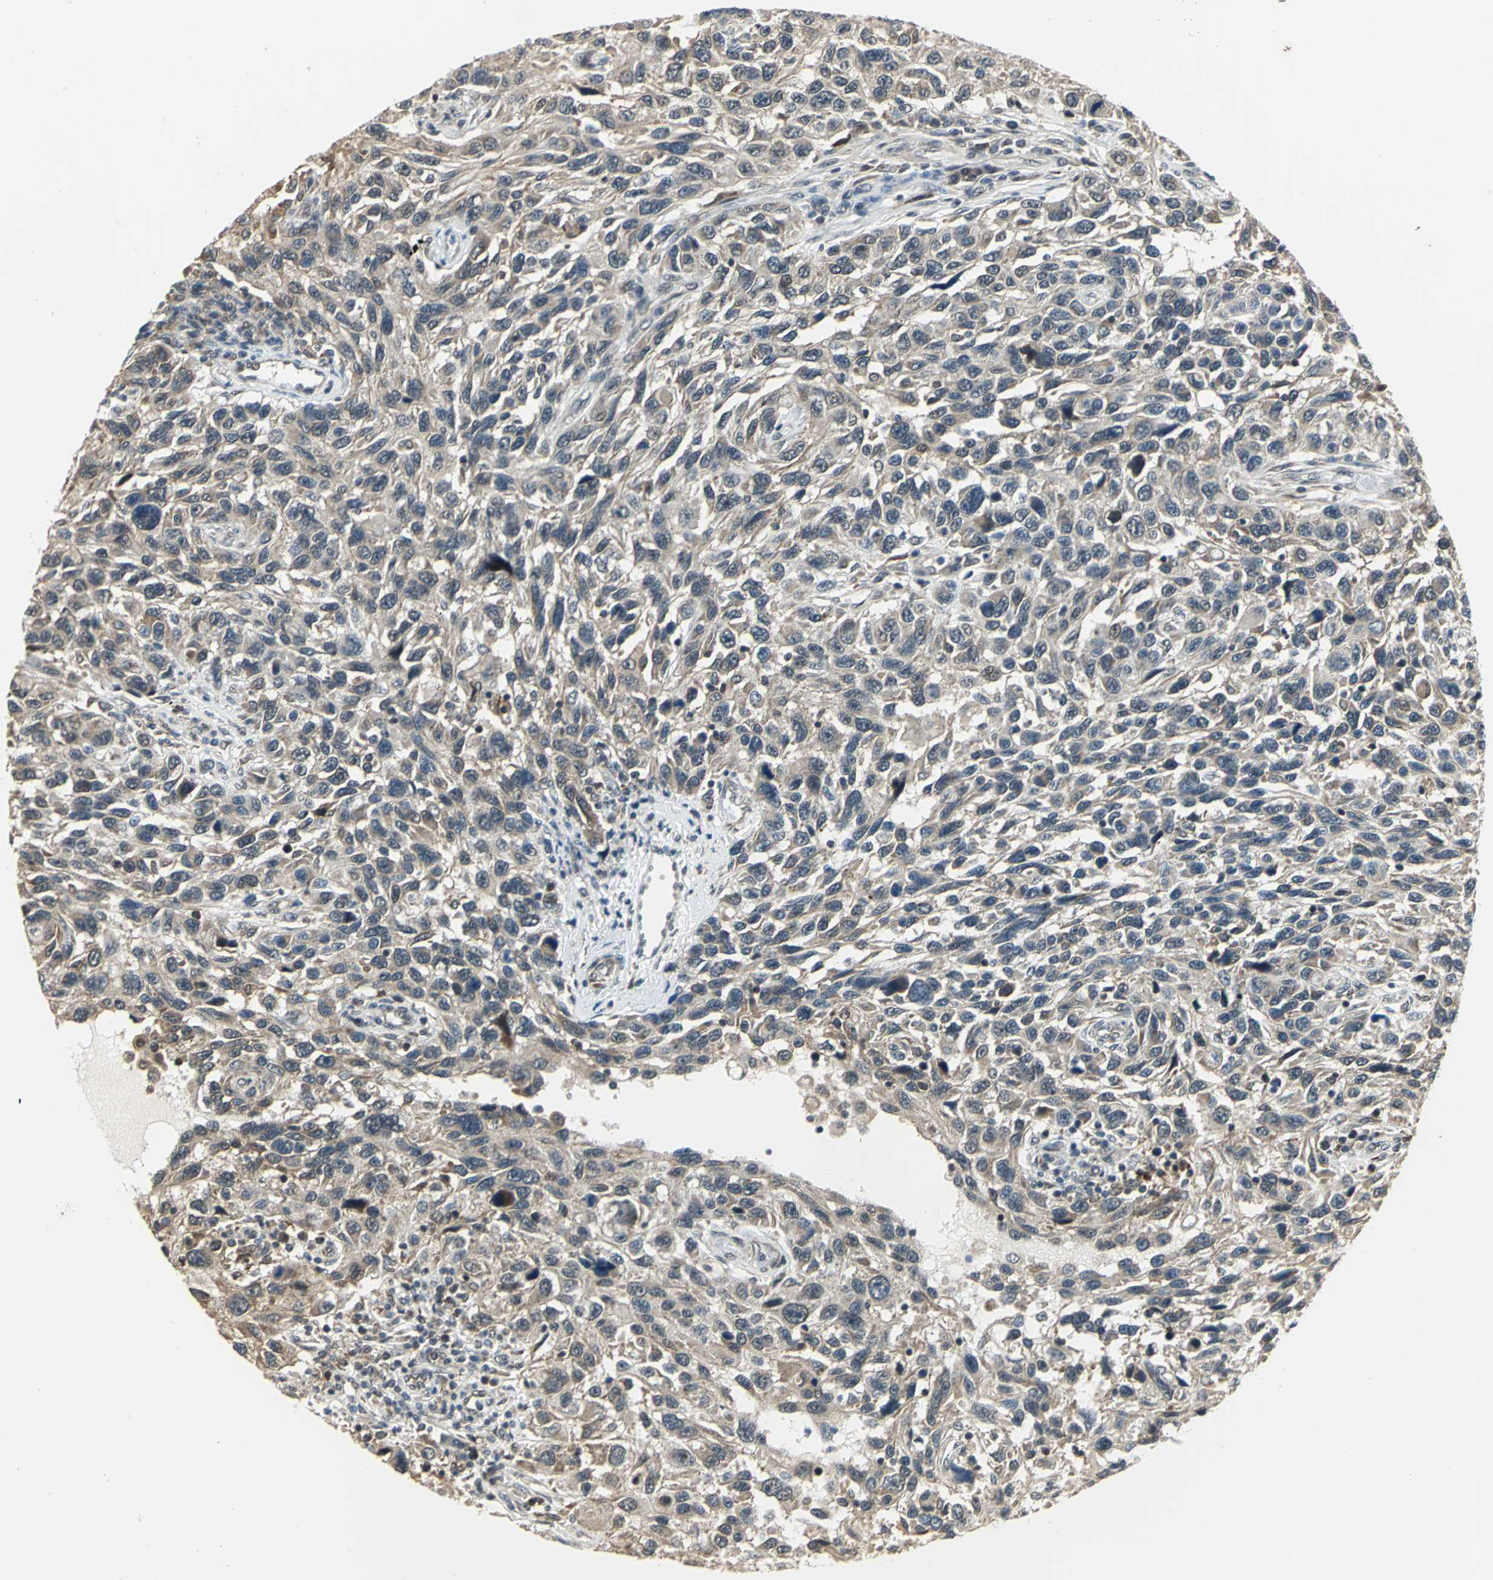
{"staining": {"intensity": "weak", "quantity": ">75%", "location": "cytoplasmic/membranous"}, "tissue": "melanoma", "cell_type": "Tumor cells", "image_type": "cancer", "snomed": [{"axis": "morphology", "description": "Malignant melanoma, NOS"}, {"axis": "topography", "description": "Skin"}], "caption": "Immunohistochemistry (IHC) micrograph of human melanoma stained for a protein (brown), which demonstrates low levels of weak cytoplasmic/membranous expression in about >75% of tumor cells.", "gene": "PLAGL2", "patient": {"sex": "male", "age": 53}}